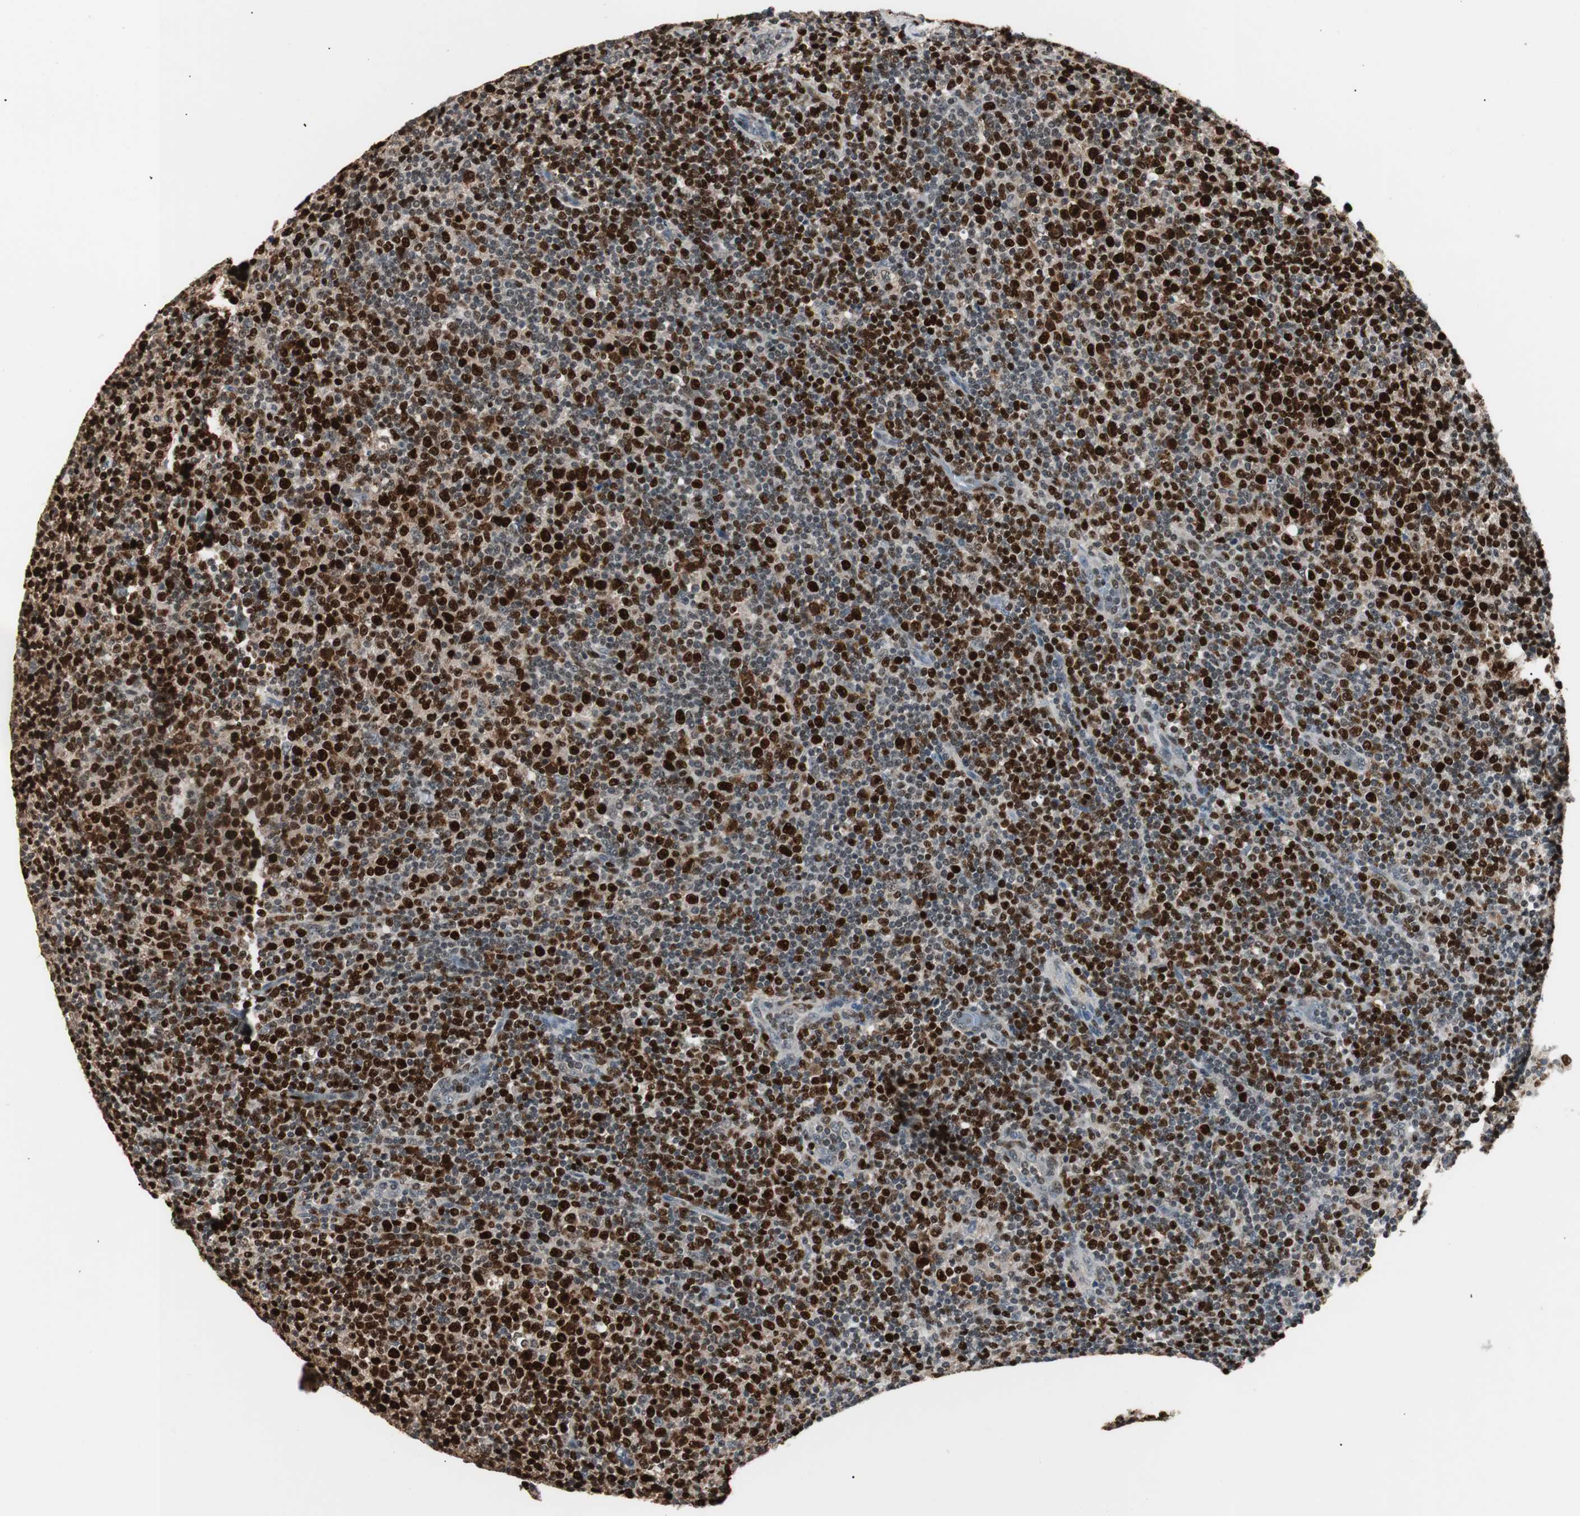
{"staining": {"intensity": "strong", "quantity": ">75%", "location": "nuclear"}, "tissue": "lymphoma", "cell_type": "Tumor cells", "image_type": "cancer", "snomed": [{"axis": "morphology", "description": "Malignant lymphoma, non-Hodgkin's type, Low grade"}, {"axis": "topography", "description": "Lymph node"}], "caption": "Strong nuclear protein staining is identified in about >75% of tumor cells in lymphoma.", "gene": "FEN1", "patient": {"sex": "male", "age": 70}}